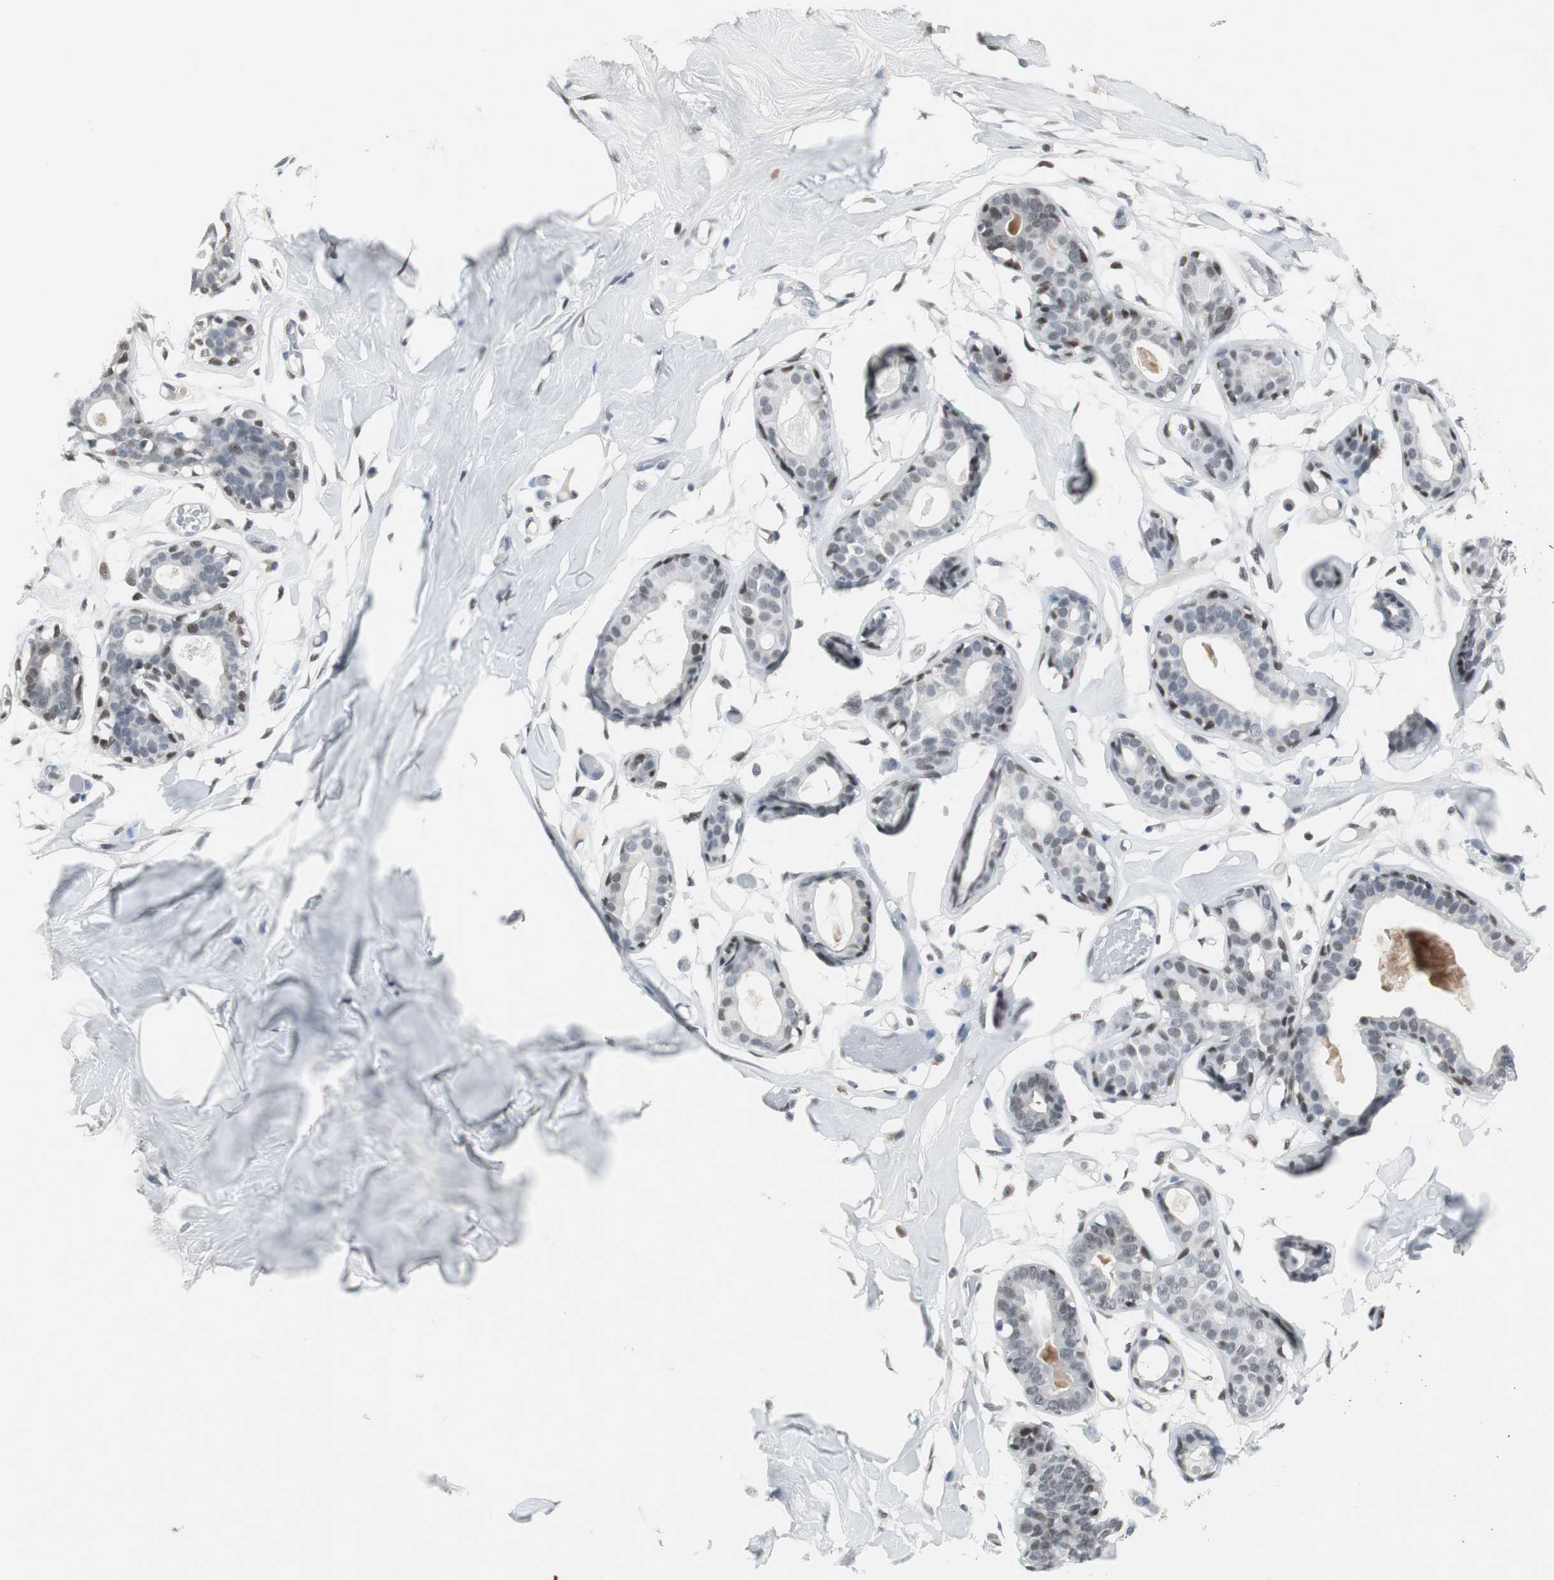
{"staining": {"intensity": "negative", "quantity": "none", "location": "none"}, "tissue": "breast", "cell_type": "Adipocytes", "image_type": "normal", "snomed": [{"axis": "morphology", "description": "Normal tissue, NOS"}, {"axis": "topography", "description": "Breast"}, {"axis": "topography", "description": "Soft tissue"}], "caption": "This image is of unremarkable breast stained with IHC to label a protein in brown with the nuclei are counter-stained blue. There is no staining in adipocytes. Brightfield microscopy of immunohistochemistry stained with DAB (brown) and hematoxylin (blue), captured at high magnification.", "gene": "ELK1", "patient": {"sex": "female", "age": 25}}